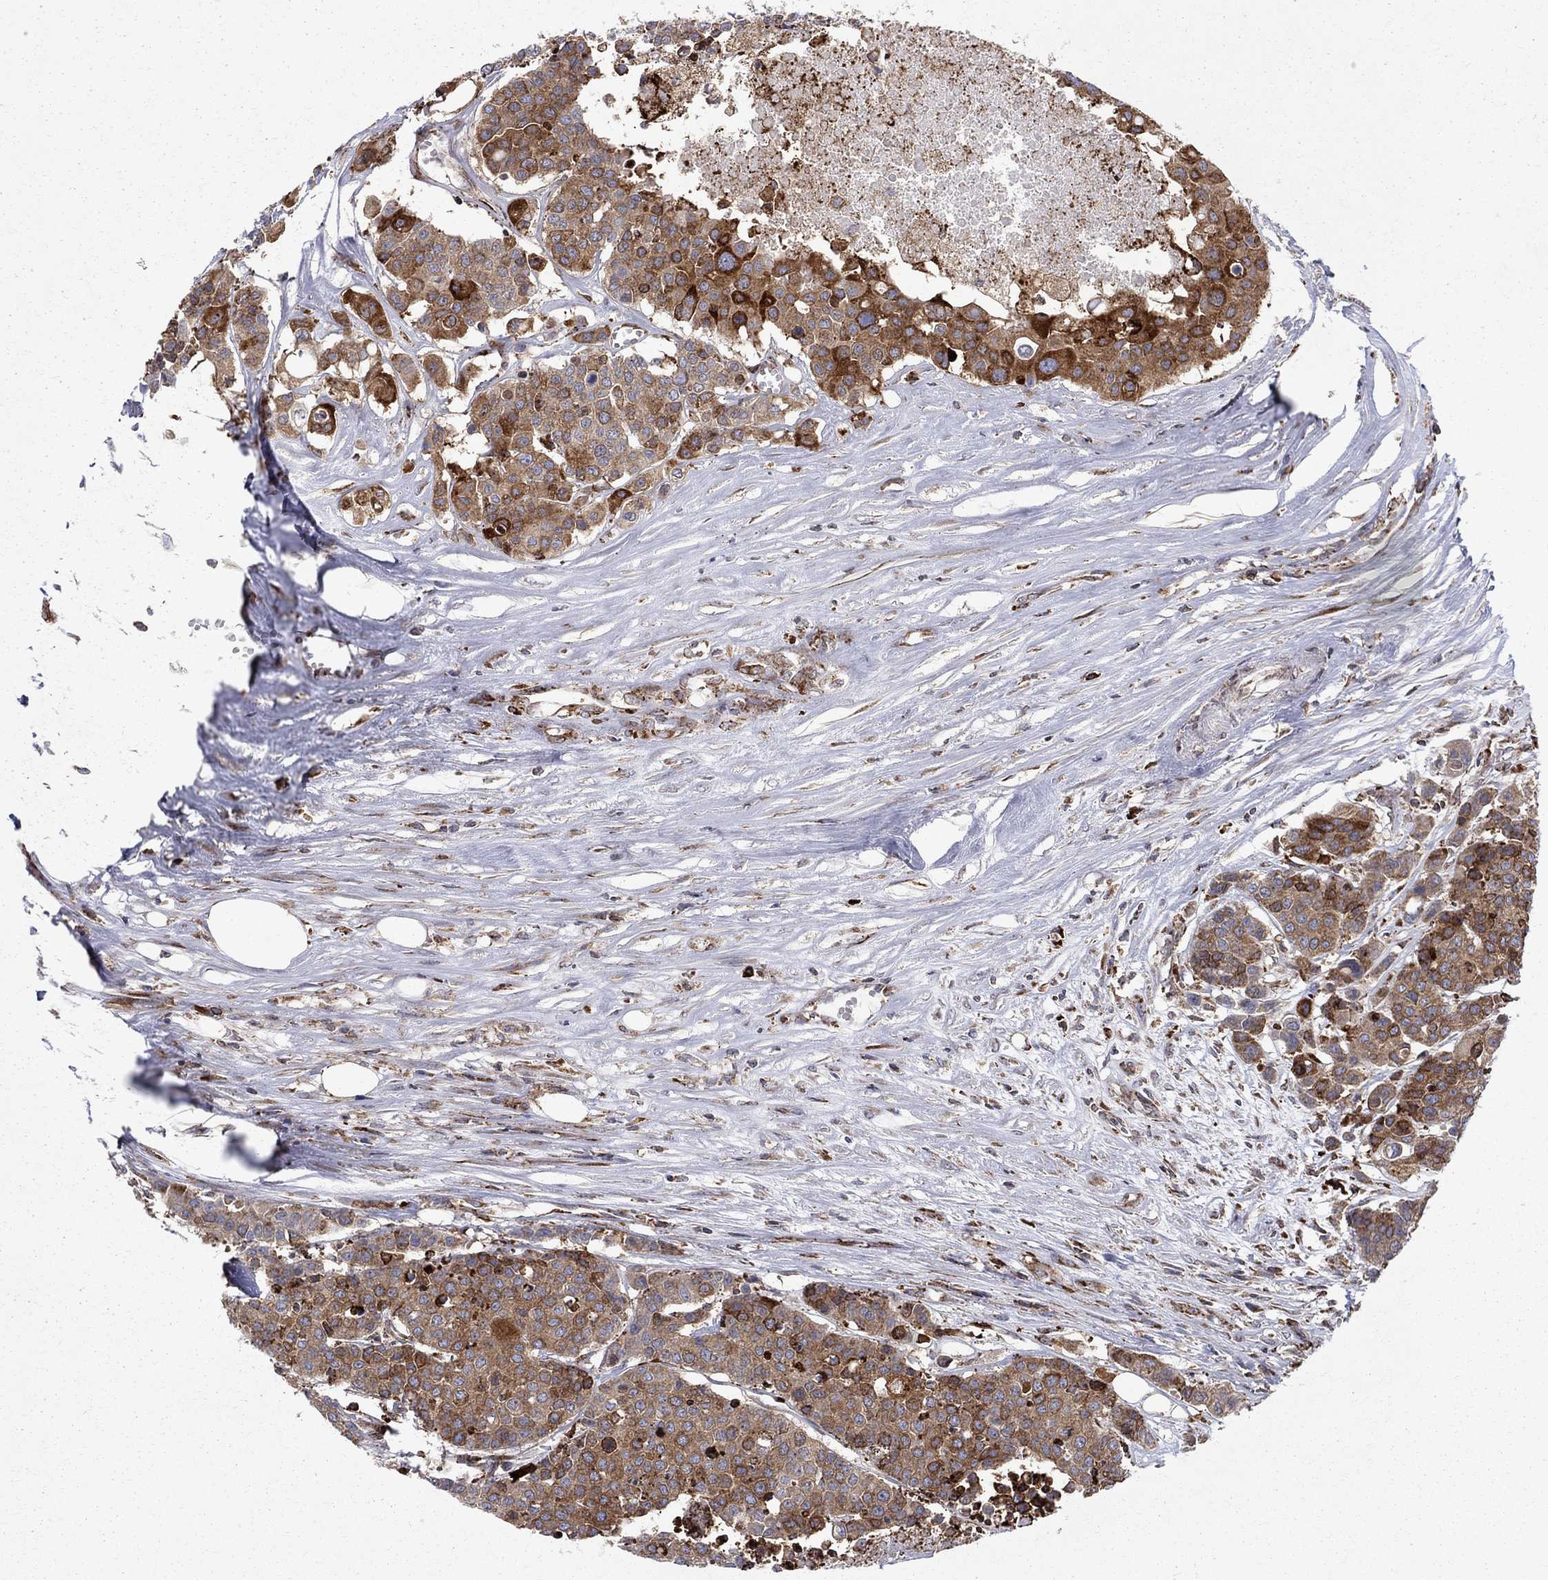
{"staining": {"intensity": "strong", "quantity": "<25%", "location": "cytoplasmic/membranous"}, "tissue": "carcinoid", "cell_type": "Tumor cells", "image_type": "cancer", "snomed": [{"axis": "morphology", "description": "Carcinoid, malignant, NOS"}, {"axis": "topography", "description": "Colon"}], "caption": "Carcinoid was stained to show a protein in brown. There is medium levels of strong cytoplasmic/membranous expression in about <25% of tumor cells. Nuclei are stained in blue.", "gene": "CAB39L", "patient": {"sex": "male", "age": 81}}